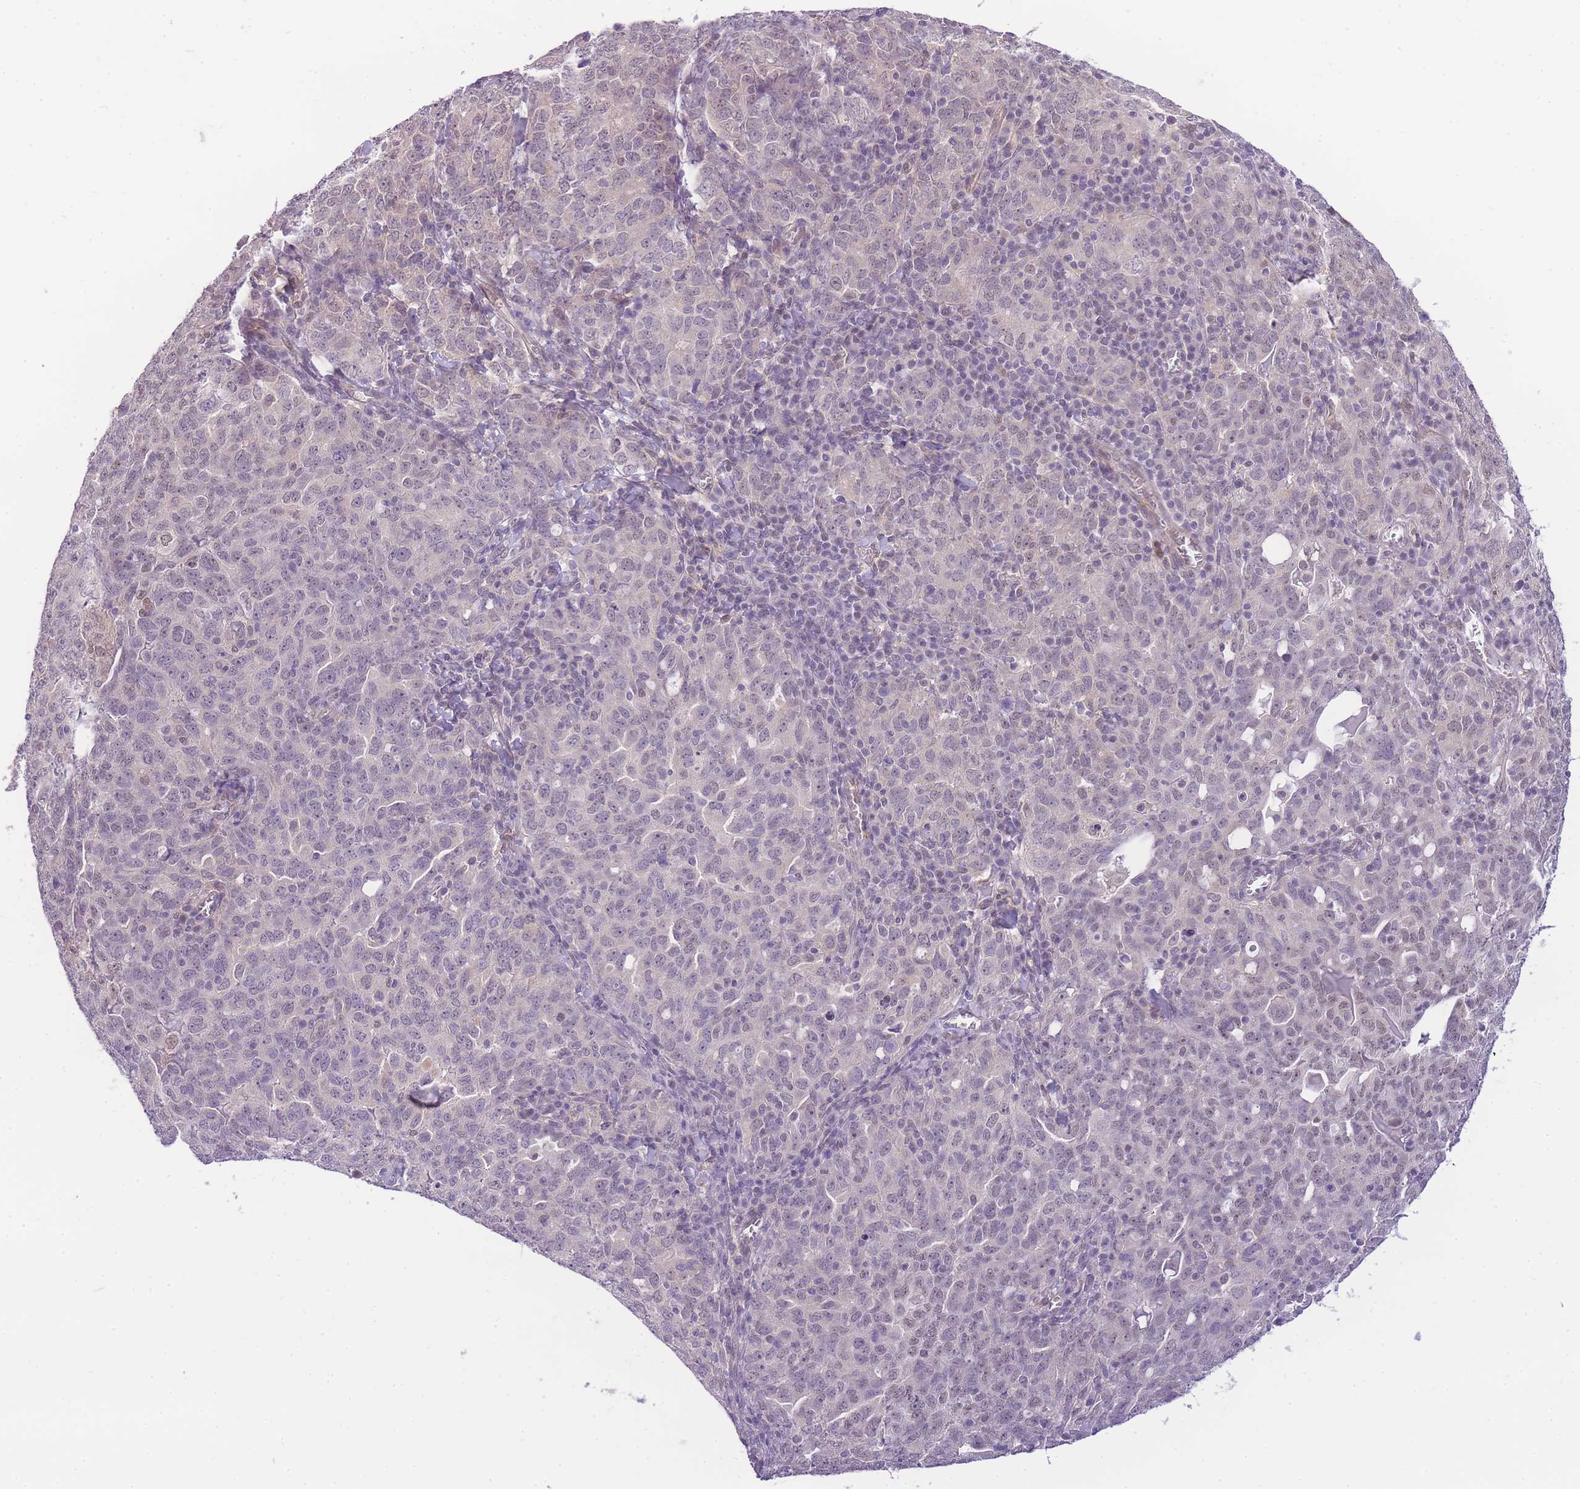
{"staining": {"intensity": "negative", "quantity": "none", "location": "none"}, "tissue": "ovarian cancer", "cell_type": "Tumor cells", "image_type": "cancer", "snomed": [{"axis": "morphology", "description": "Carcinoma, endometroid"}, {"axis": "topography", "description": "Ovary"}], "caption": "Immunohistochemistry (IHC) histopathology image of human ovarian endometroid carcinoma stained for a protein (brown), which exhibits no staining in tumor cells. (DAB immunohistochemistry (IHC) with hematoxylin counter stain).", "gene": "S100PBP", "patient": {"sex": "female", "age": 62}}